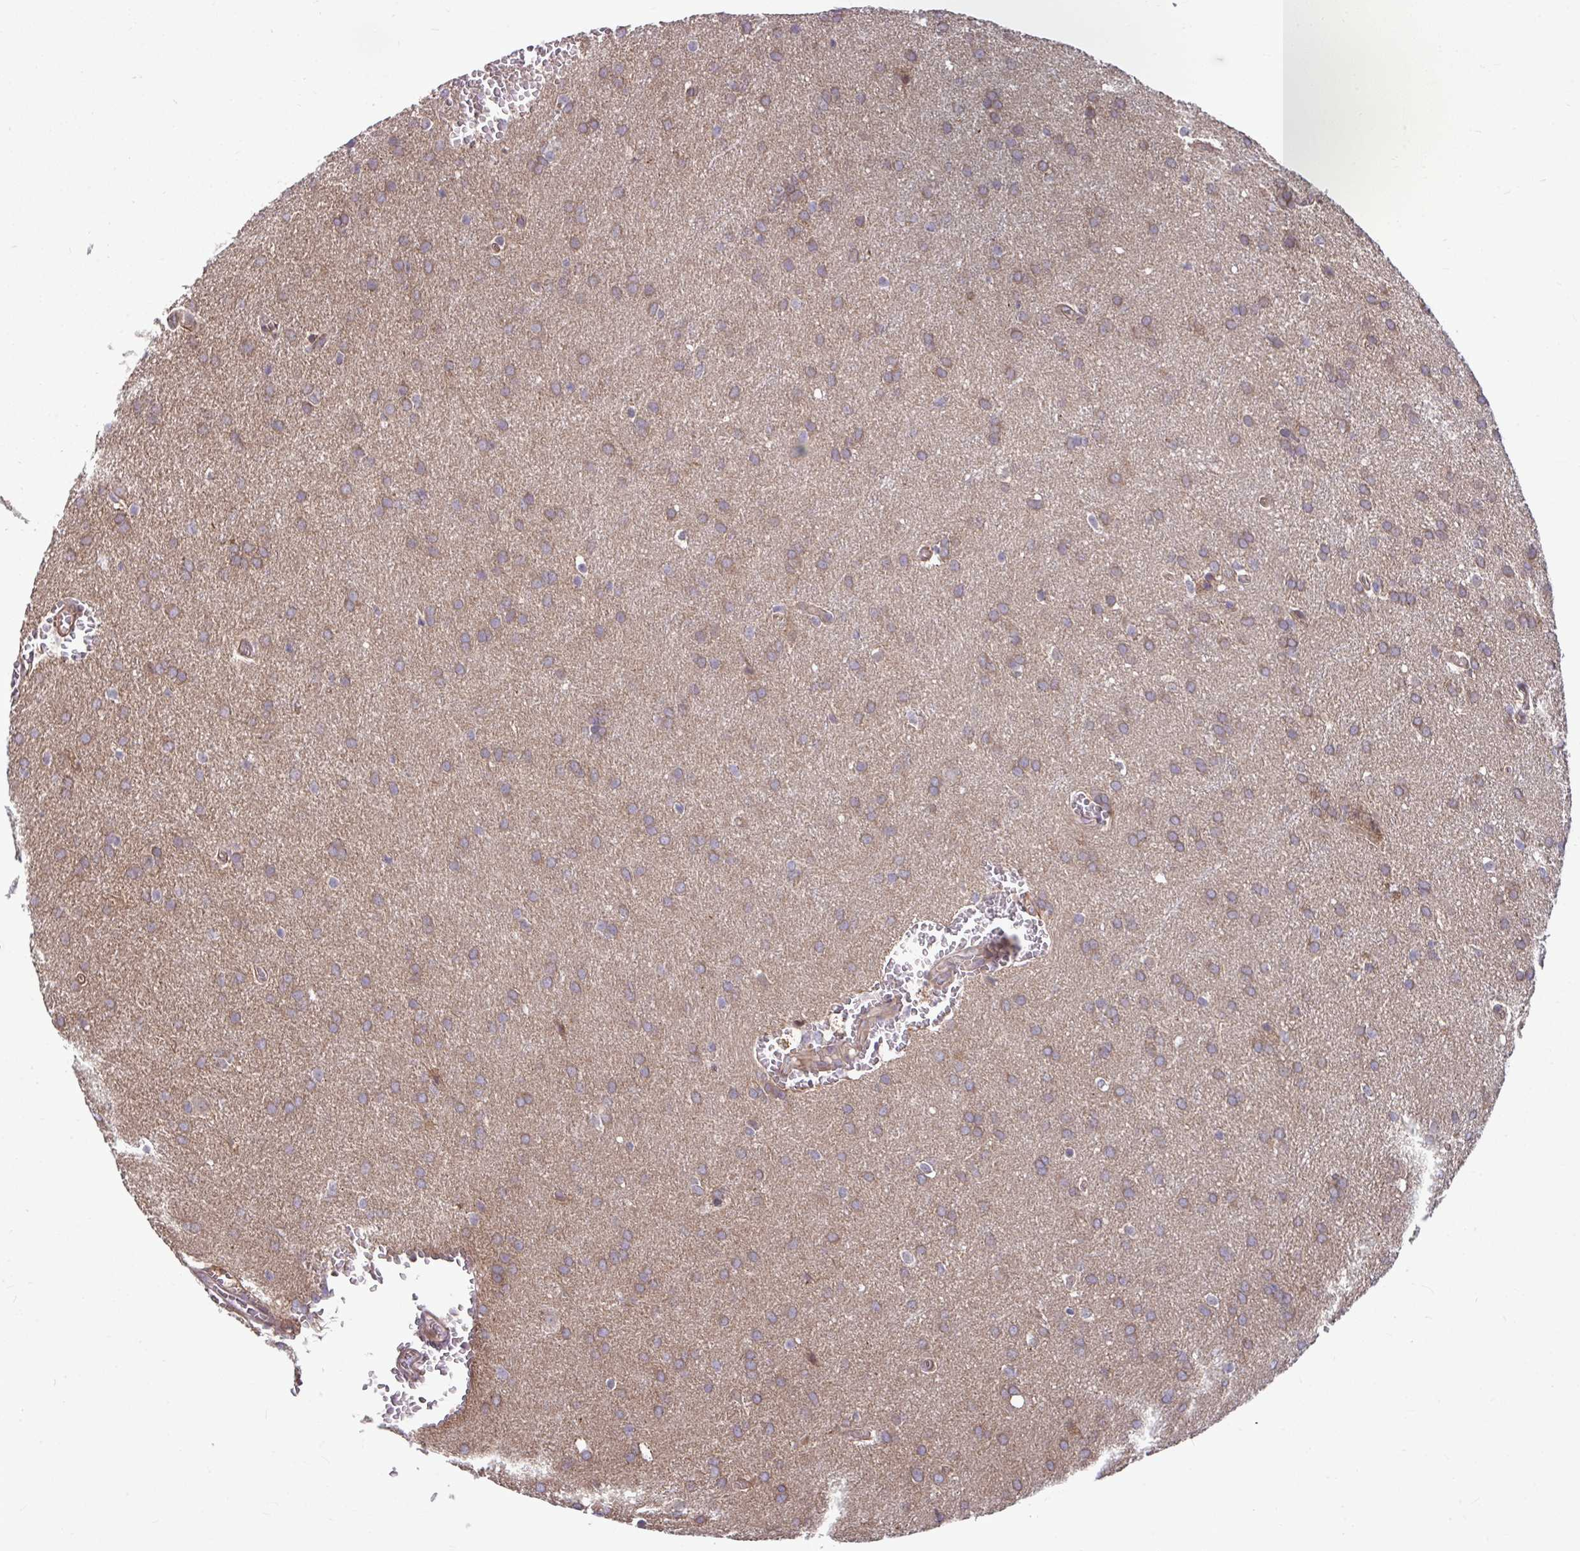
{"staining": {"intensity": "weak", "quantity": ">75%", "location": "cytoplasmic/membranous"}, "tissue": "glioma", "cell_type": "Tumor cells", "image_type": "cancer", "snomed": [{"axis": "morphology", "description": "Glioma, malignant, Low grade"}, {"axis": "topography", "description": "Brain"}], "caption": "Protein staining of malignant glioma (low-grade) tissue reveals weak cytoplasmic/membranous expression in about >75% of tumor cells.", "gene": "PCDHB7", "patient": {"sex": "female", "age": 33}}